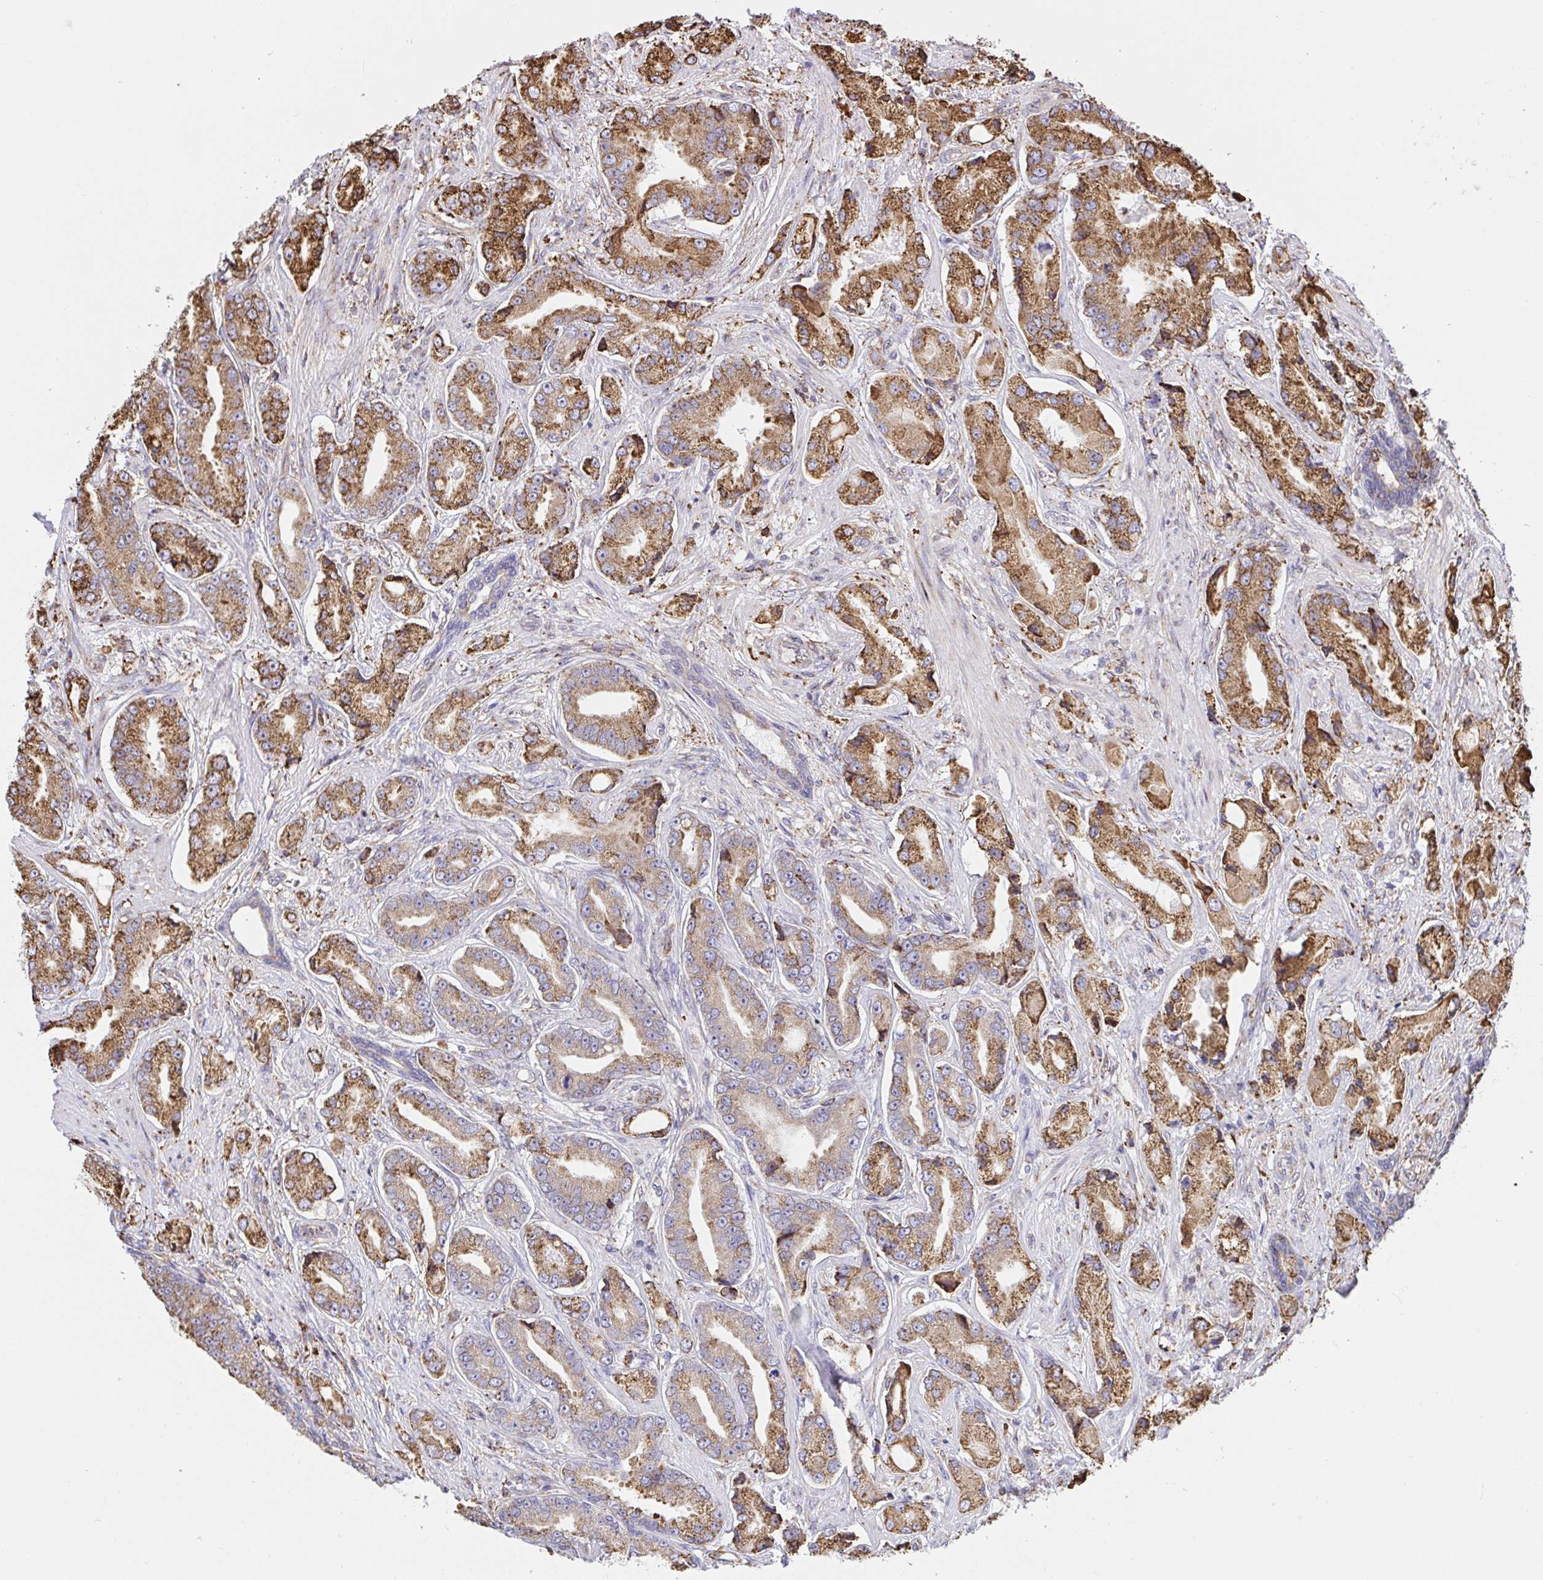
{"staining": {"intensity": "moderate", "quantity": ">75%", "location": "cytoplasmic/membranous"}, "tissue": "prostate cancer", "cell_type": "Tumor cells", "image_type": "cancer", "snomed": [{"axis": "morphology", "description": "Adenocarcinoma, High grade"}, {"axis": "topography", "description": "Prostate and seminal vesicle, NOS"}], "caption": "Adenocarcinoma (high-grade) (prostate) stained with DAB (3,3'-diaminobenzidine) immunohistochemistry (IHC) shows medium levels of moderate cytoplasmic/membranous staining in about >75% of tumor cells.", "gene": "CLGN", "patient": {"sex": "male", "age": 61}}